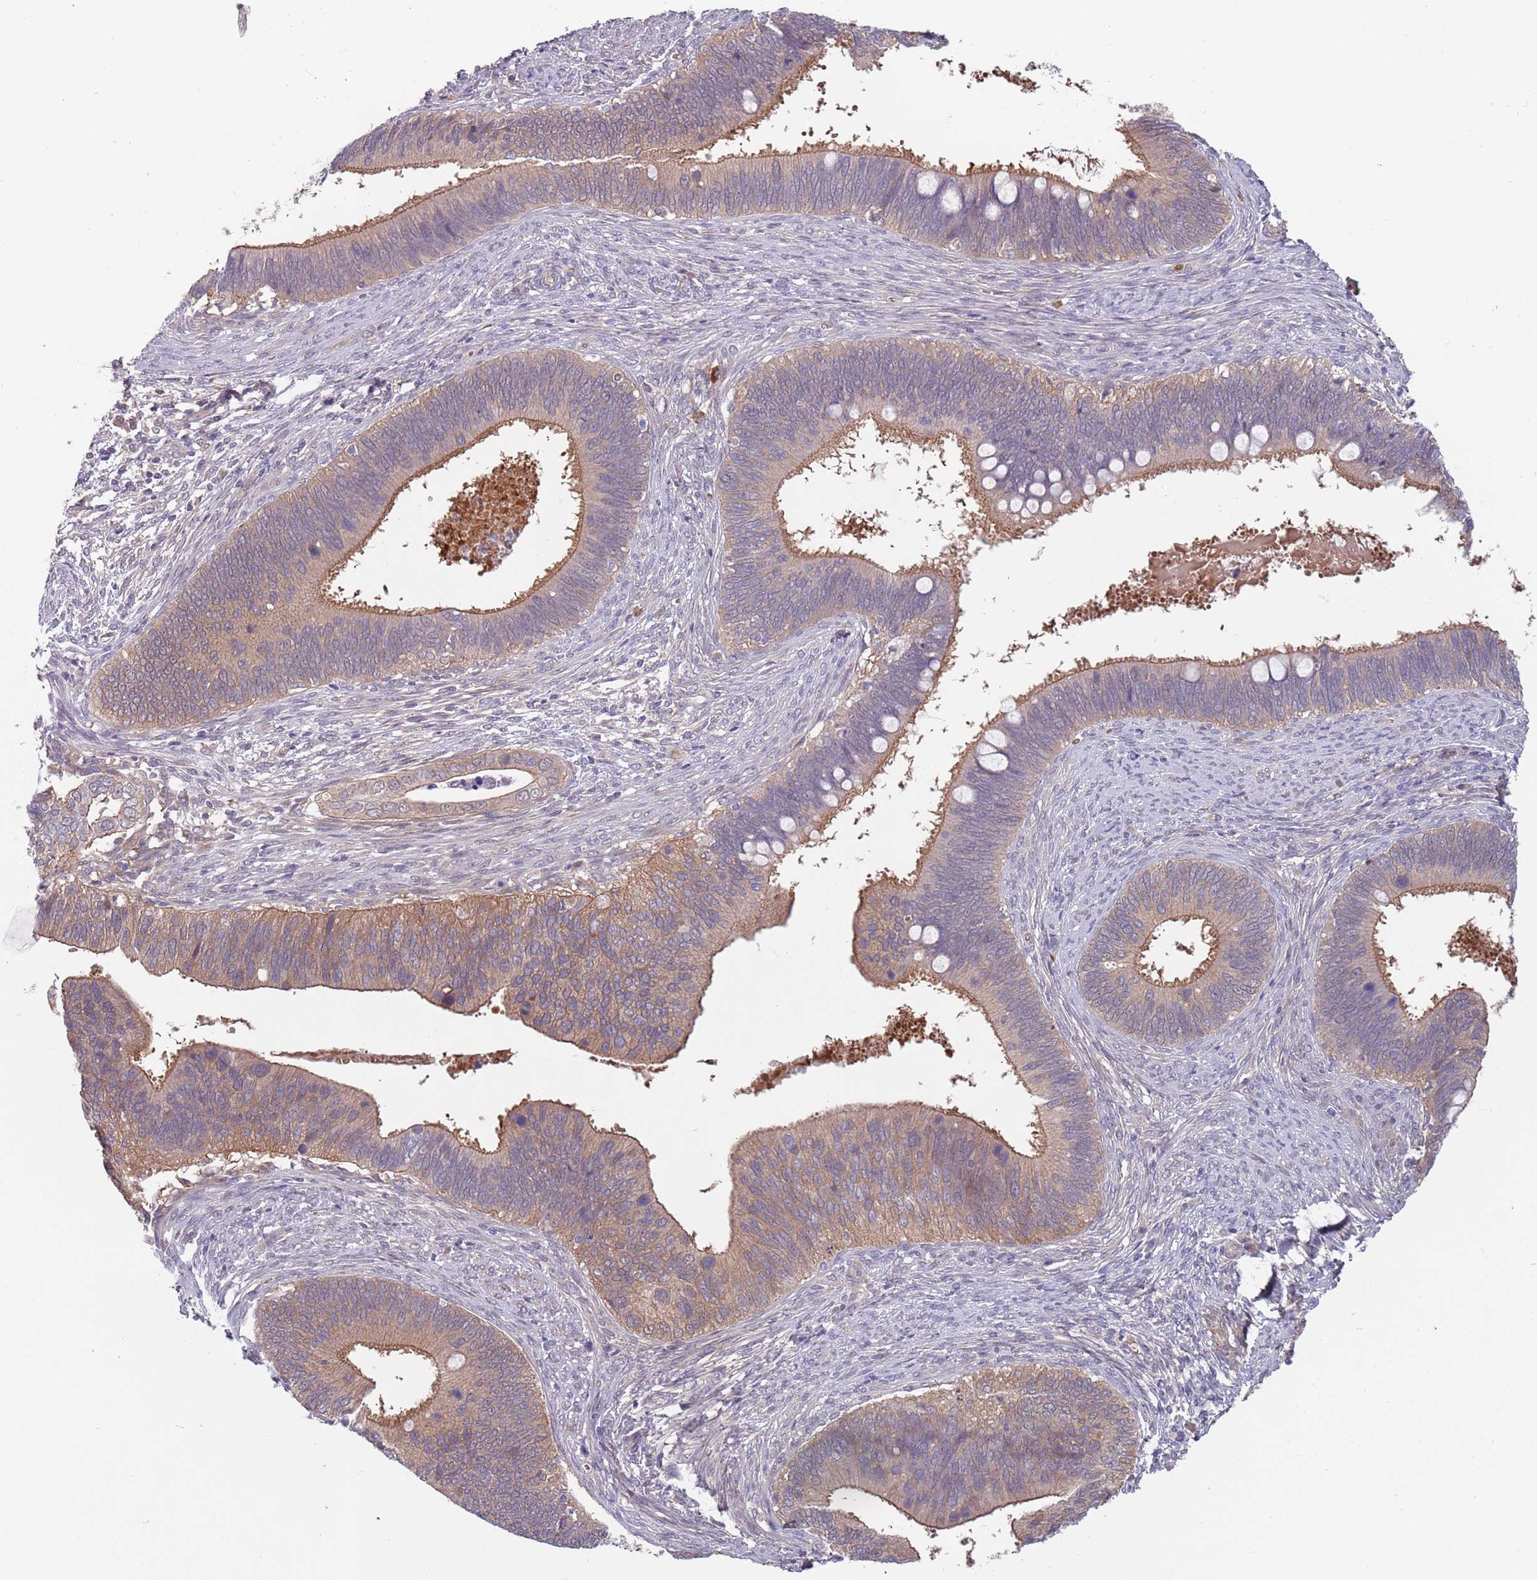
{"staining": {"intensity": "moderate", "quantity": "25%-75%", "location": "cytoplasmic/membranous"}, "tissue": "cervical cancer", "cell_type": "Tumor cells", "image_type": "cancer", "snomed": [{"axis": "morphology", "description": "Adenocarcinoma, NOS"}, {"axis": "topography", "description": "Cervix"}], "caption": "Human adenocarcinoma (cervical) stained for a protein (brown) exhibits moderate cytoplasmic/membranous positive positivity in about 25%-75% of tumor cells.", "gene": "CLNS1A", "patient": {"sex": "female", "age": 42}}